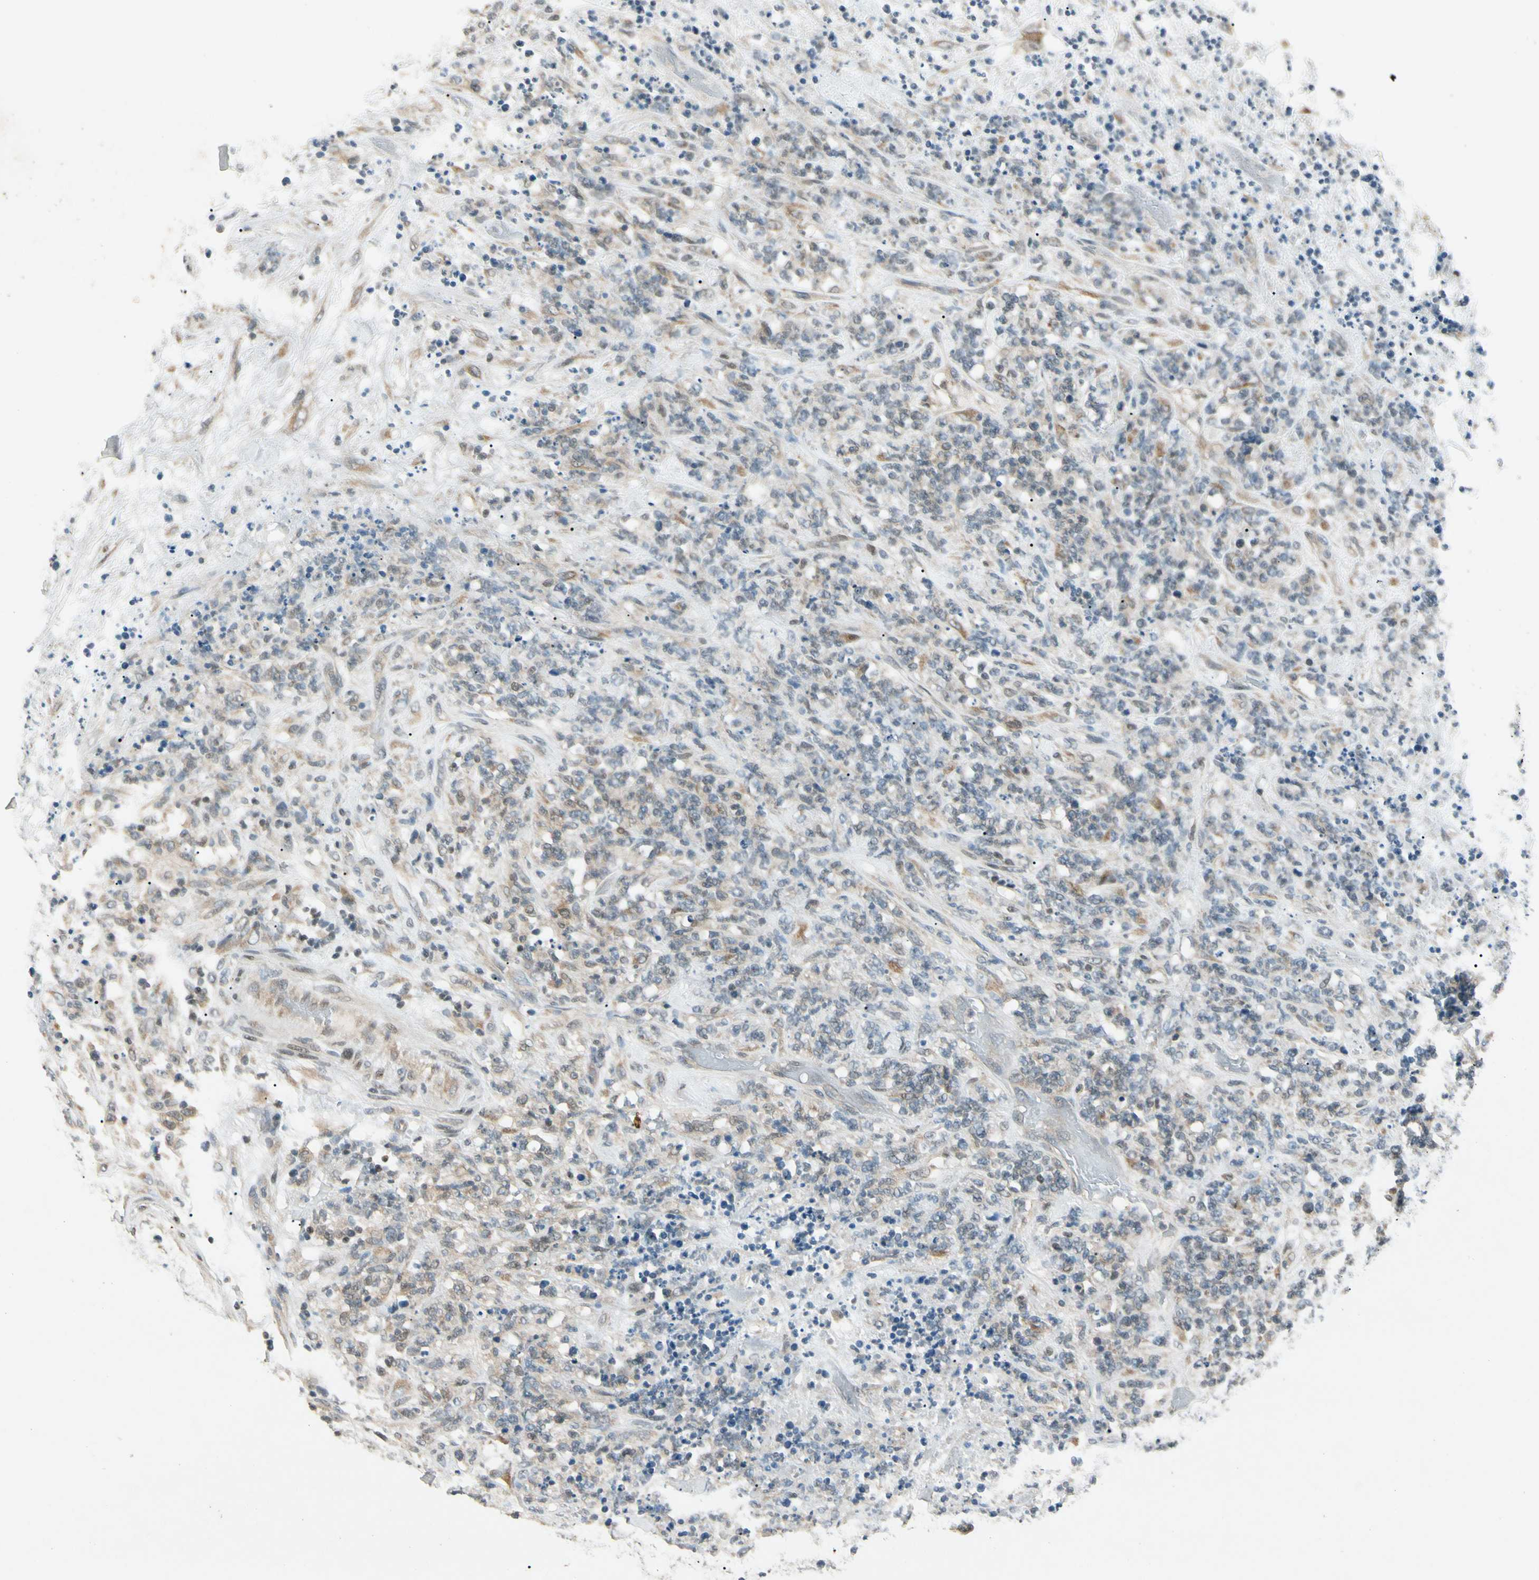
{"staining": {"intensity": "weak", "quantity": "25%-75%", "location": "cytoplasmic/membranous,nuclear"}, "tissue": "lymphoma", "cell_type": "Tumor cells", "image_type": "cancer", "snomed": [{"axis": "morphology", "description": "Malignant lymphoma, non-Hodgkin's type, High grade"}, {"axis": "topography", "description": "Soft tissue"}], "caption": "This histopathology image shows malignant lymphoma, non-Hodgkin's type (high-grade) stained with immunohistochemistry (IHC) to label a protein in brown. The cytoplasmic/membranous and nuclear of tumor cells show weak positivity for the protein. Nuclei are counter-stained blue.", "gene": "ZBTB4", "patient": {"sex": "male", "age": 18}}